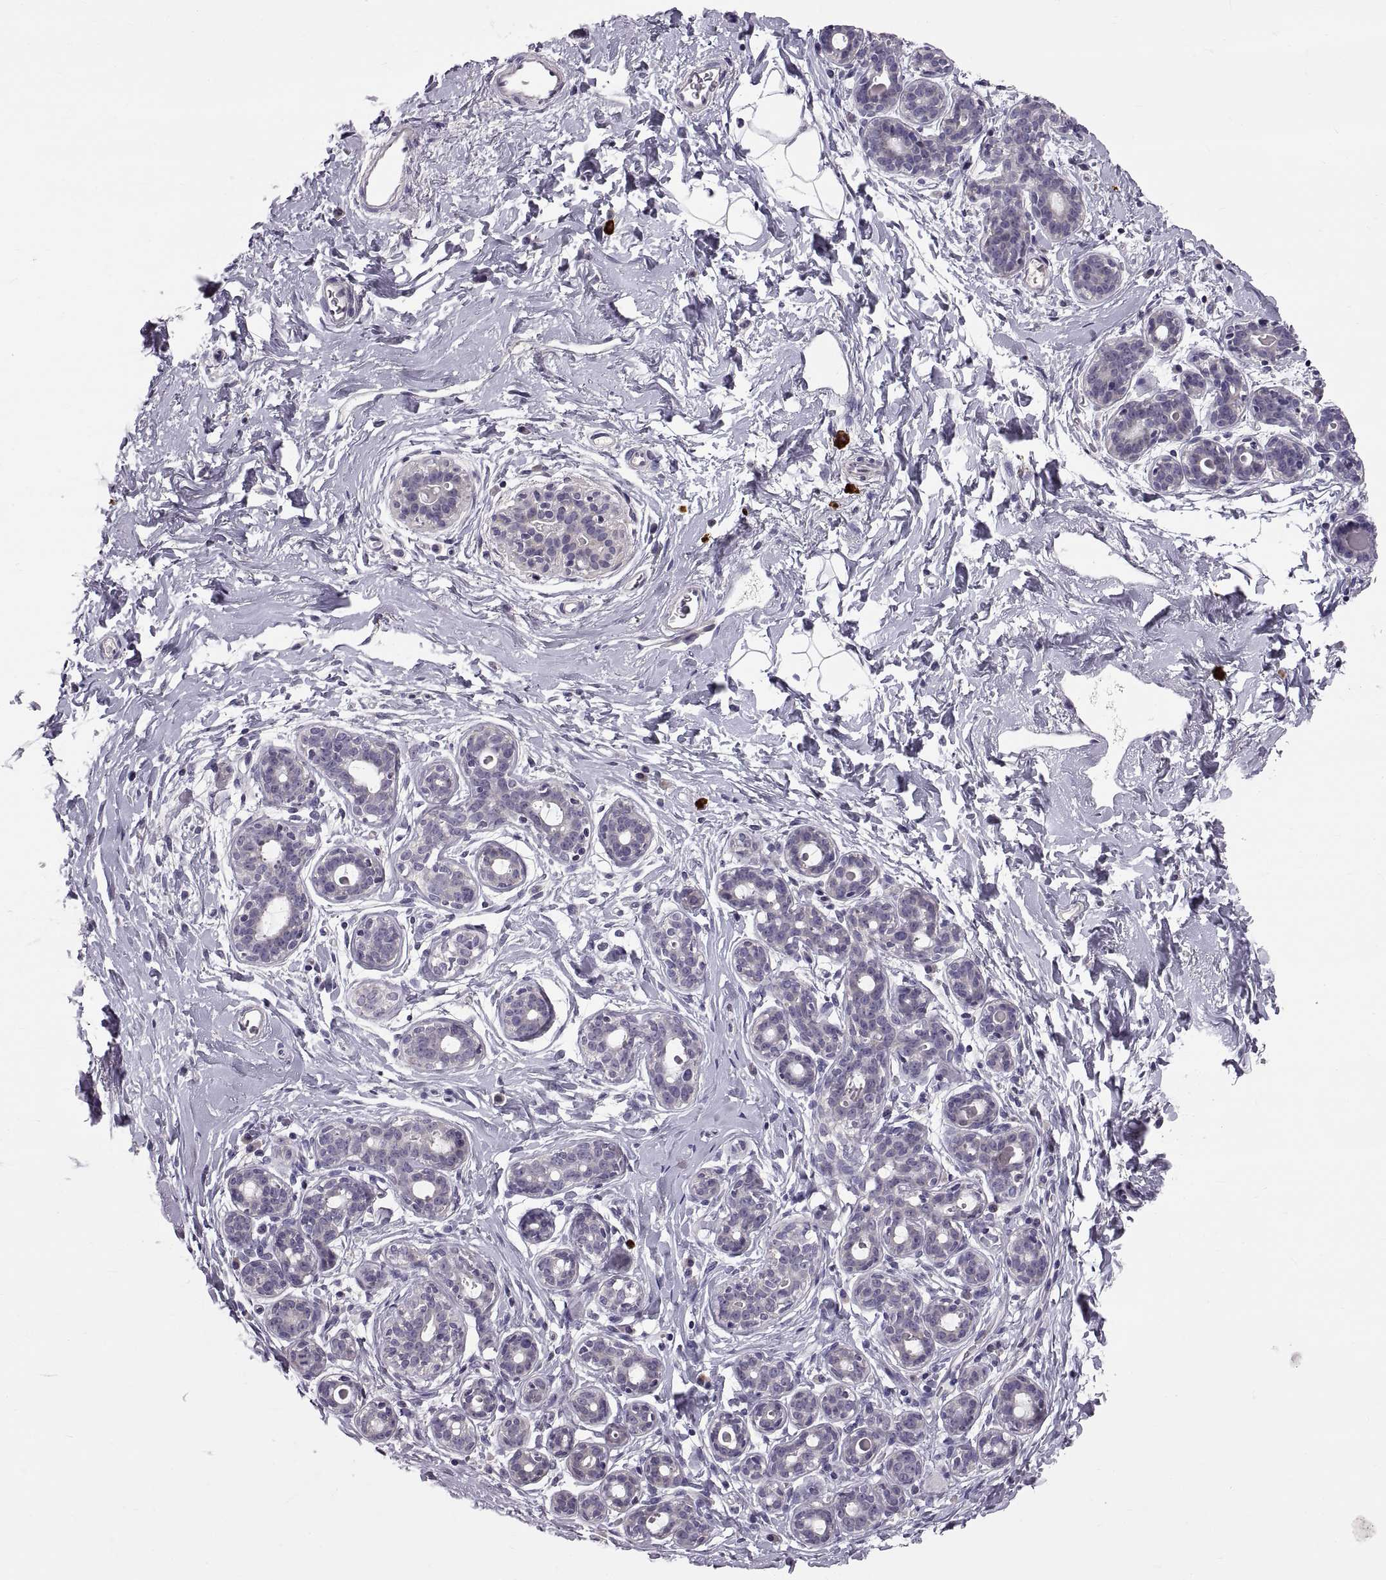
{"staining": {"intensity": "negative", "quantity": "none", "location": "none"}, "tissue": "breast", "cell_type": "Adipocytes", "image_type": "normal", "snomed": [{"axis": "morphology", "description": "Normal tissue, NOS"}, {"axis": "topography", "description": "Breast"}], "caption": "Protein analysis of normal breast demonstrates no significant positivity in adipocytes.", "gene": "WFDC8", "patient": {"sex": "female", "age": 43}}